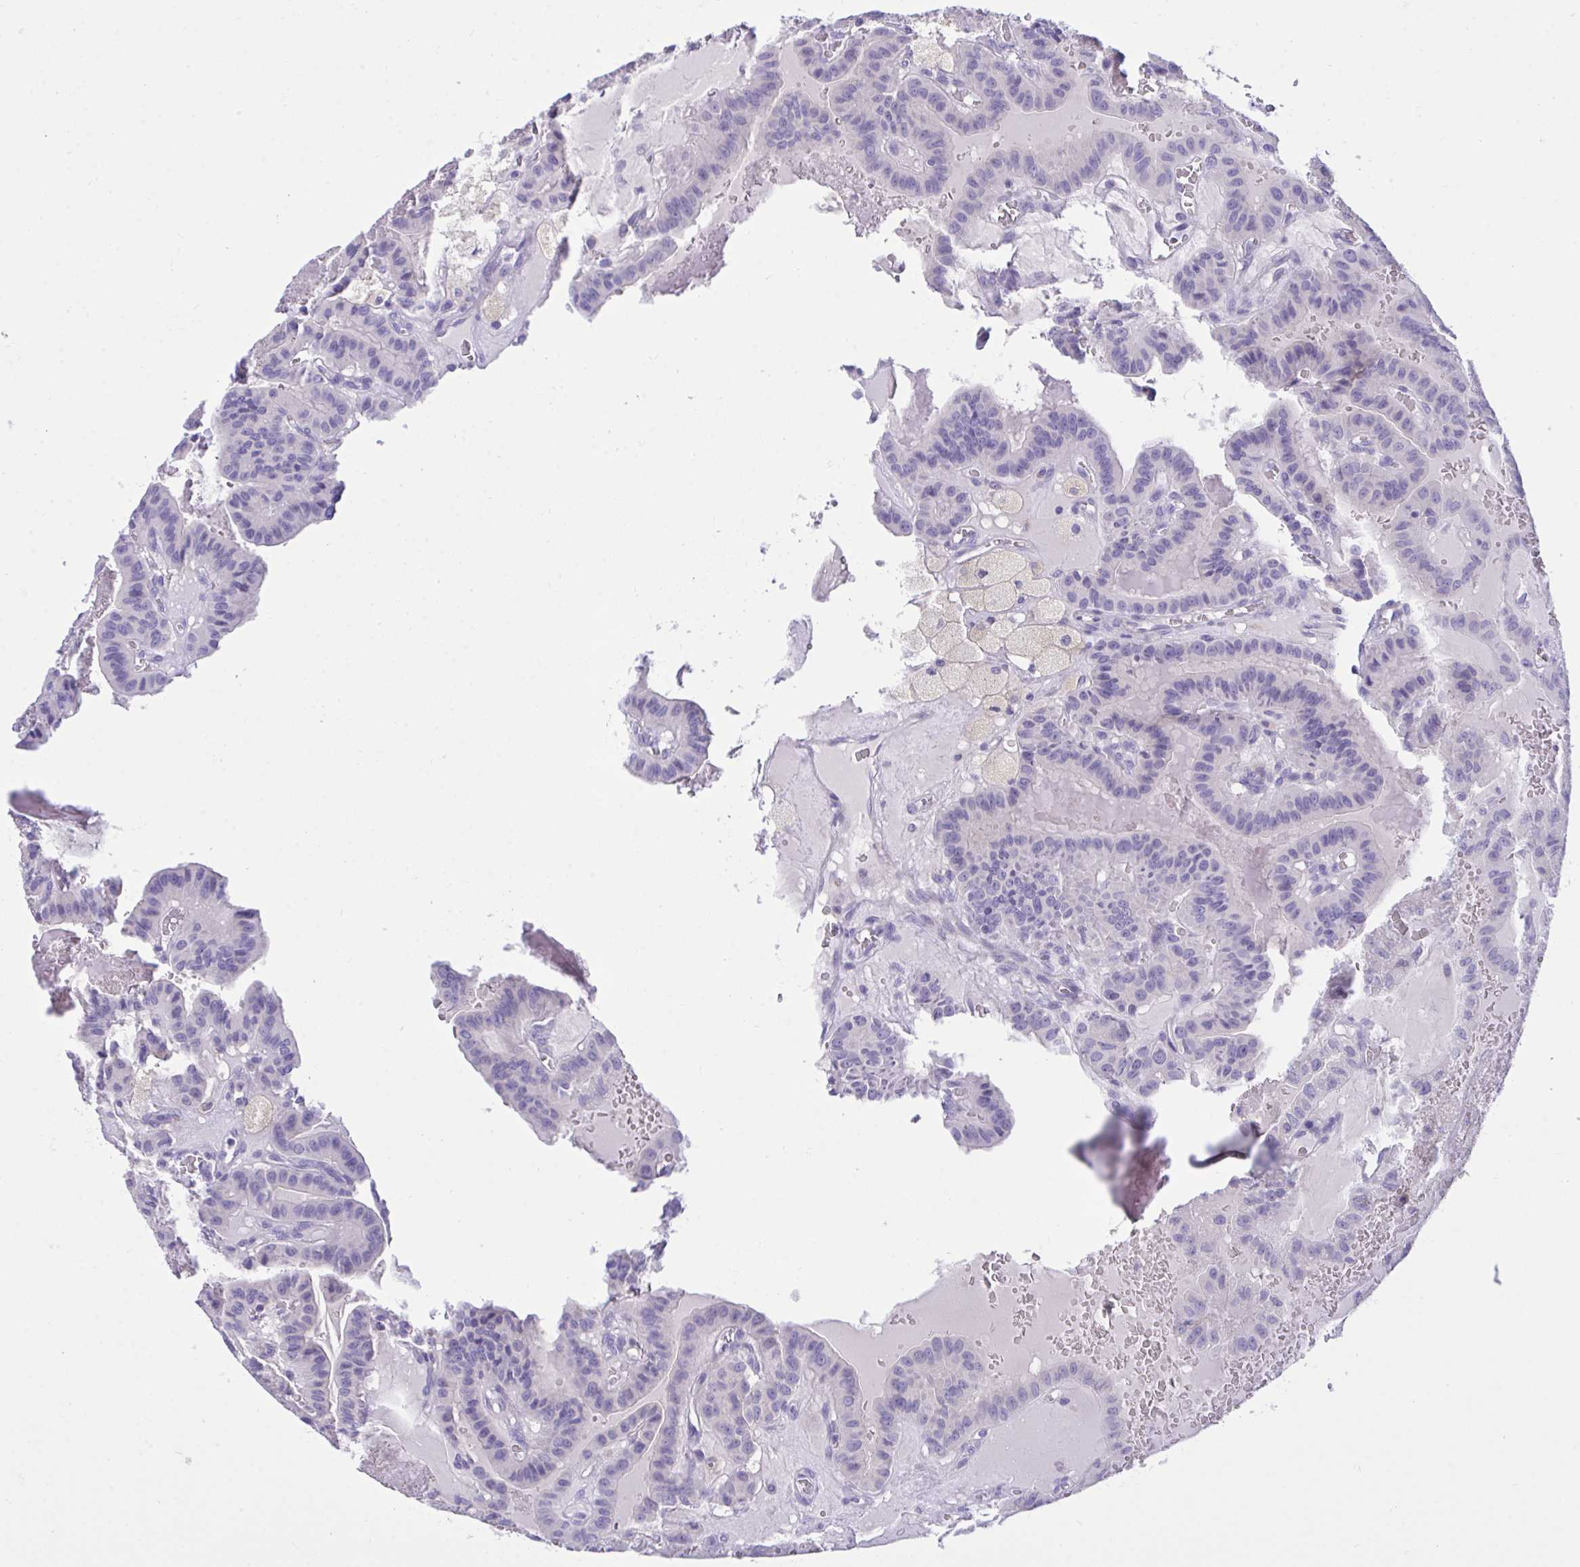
{"staining": {"intensity": "negative", "quantity": "none", "location": "none"}, "tissue": "thyroid cancer", "cell_type": "Tumor cells", "image_type": "cancer", "snomed": [{"axis": "morphology", "description": "Papillary adenocarcinoma, NOS"}, {"axis": "topography", "description": "Thyroid gland"}], "caption": "Immunohistochemical staining of thyroid papillary adenocarcinoma reveals no significant positivity in tumor cells.", "gene": "PLEKHH1", "patient": {"sex": "male", "age": 87}}